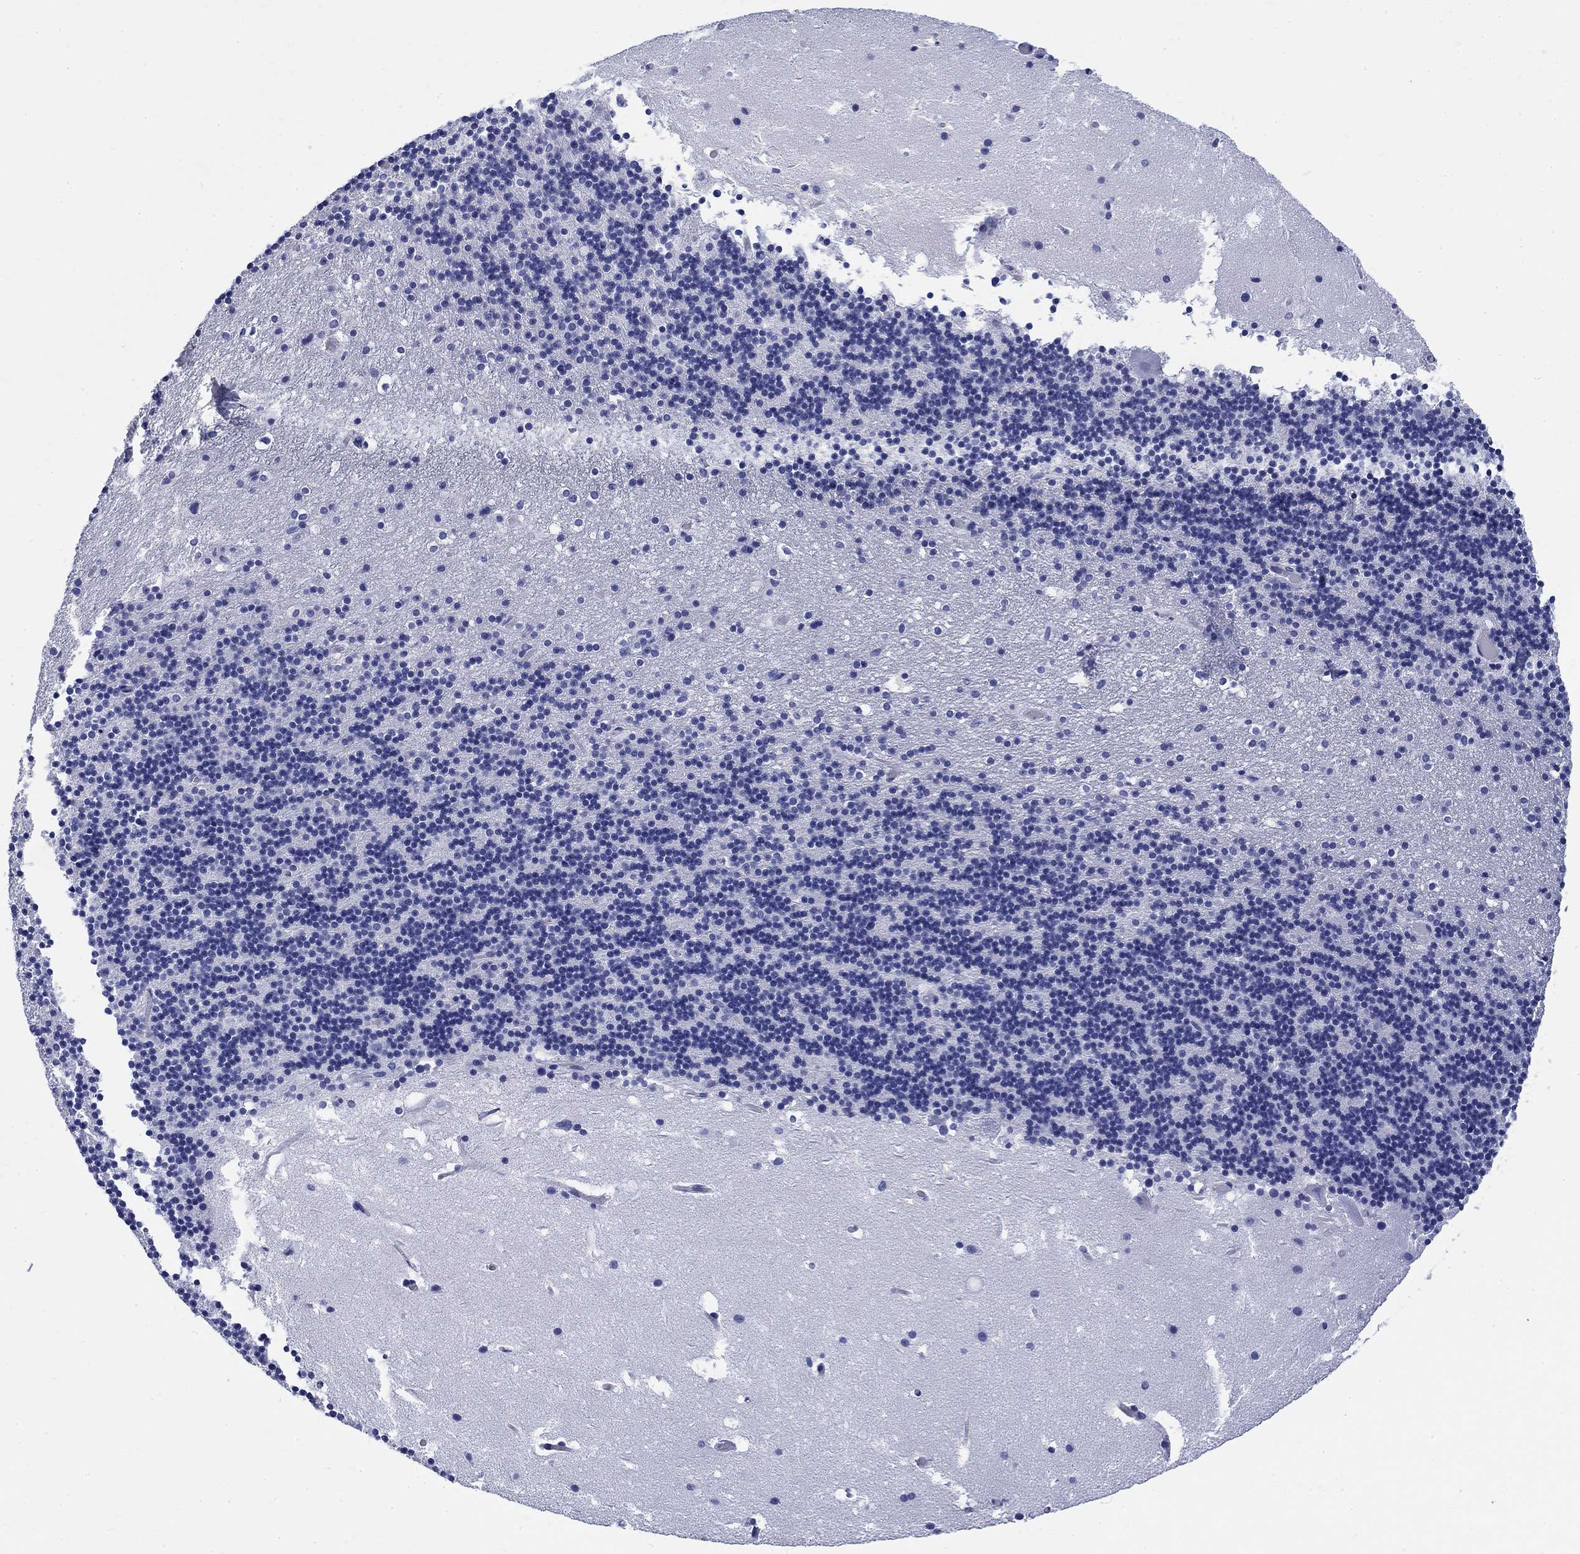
{"staining": {"intensity": "negative", "quantity": "none", "location": "none"}, "tissue": "cerebellum", "cell_type": "Cells in granular layer", "image_type": "normal", "snomed": [{"axis": "morphology", "description": "Normal tissue, NOS"}, {"axis": "topography", "description": "Cerebellum"}], "caption": "The image exhibits no staining of cells in granular layer in unremarkable cerebellum. (DAB (3,3'-diaminobenzidine) immunohistochemistry visualized using brightfield microscopy, high magnification).", "gene": "KRT76", "patient": {"sex": "male", "age": 37}}